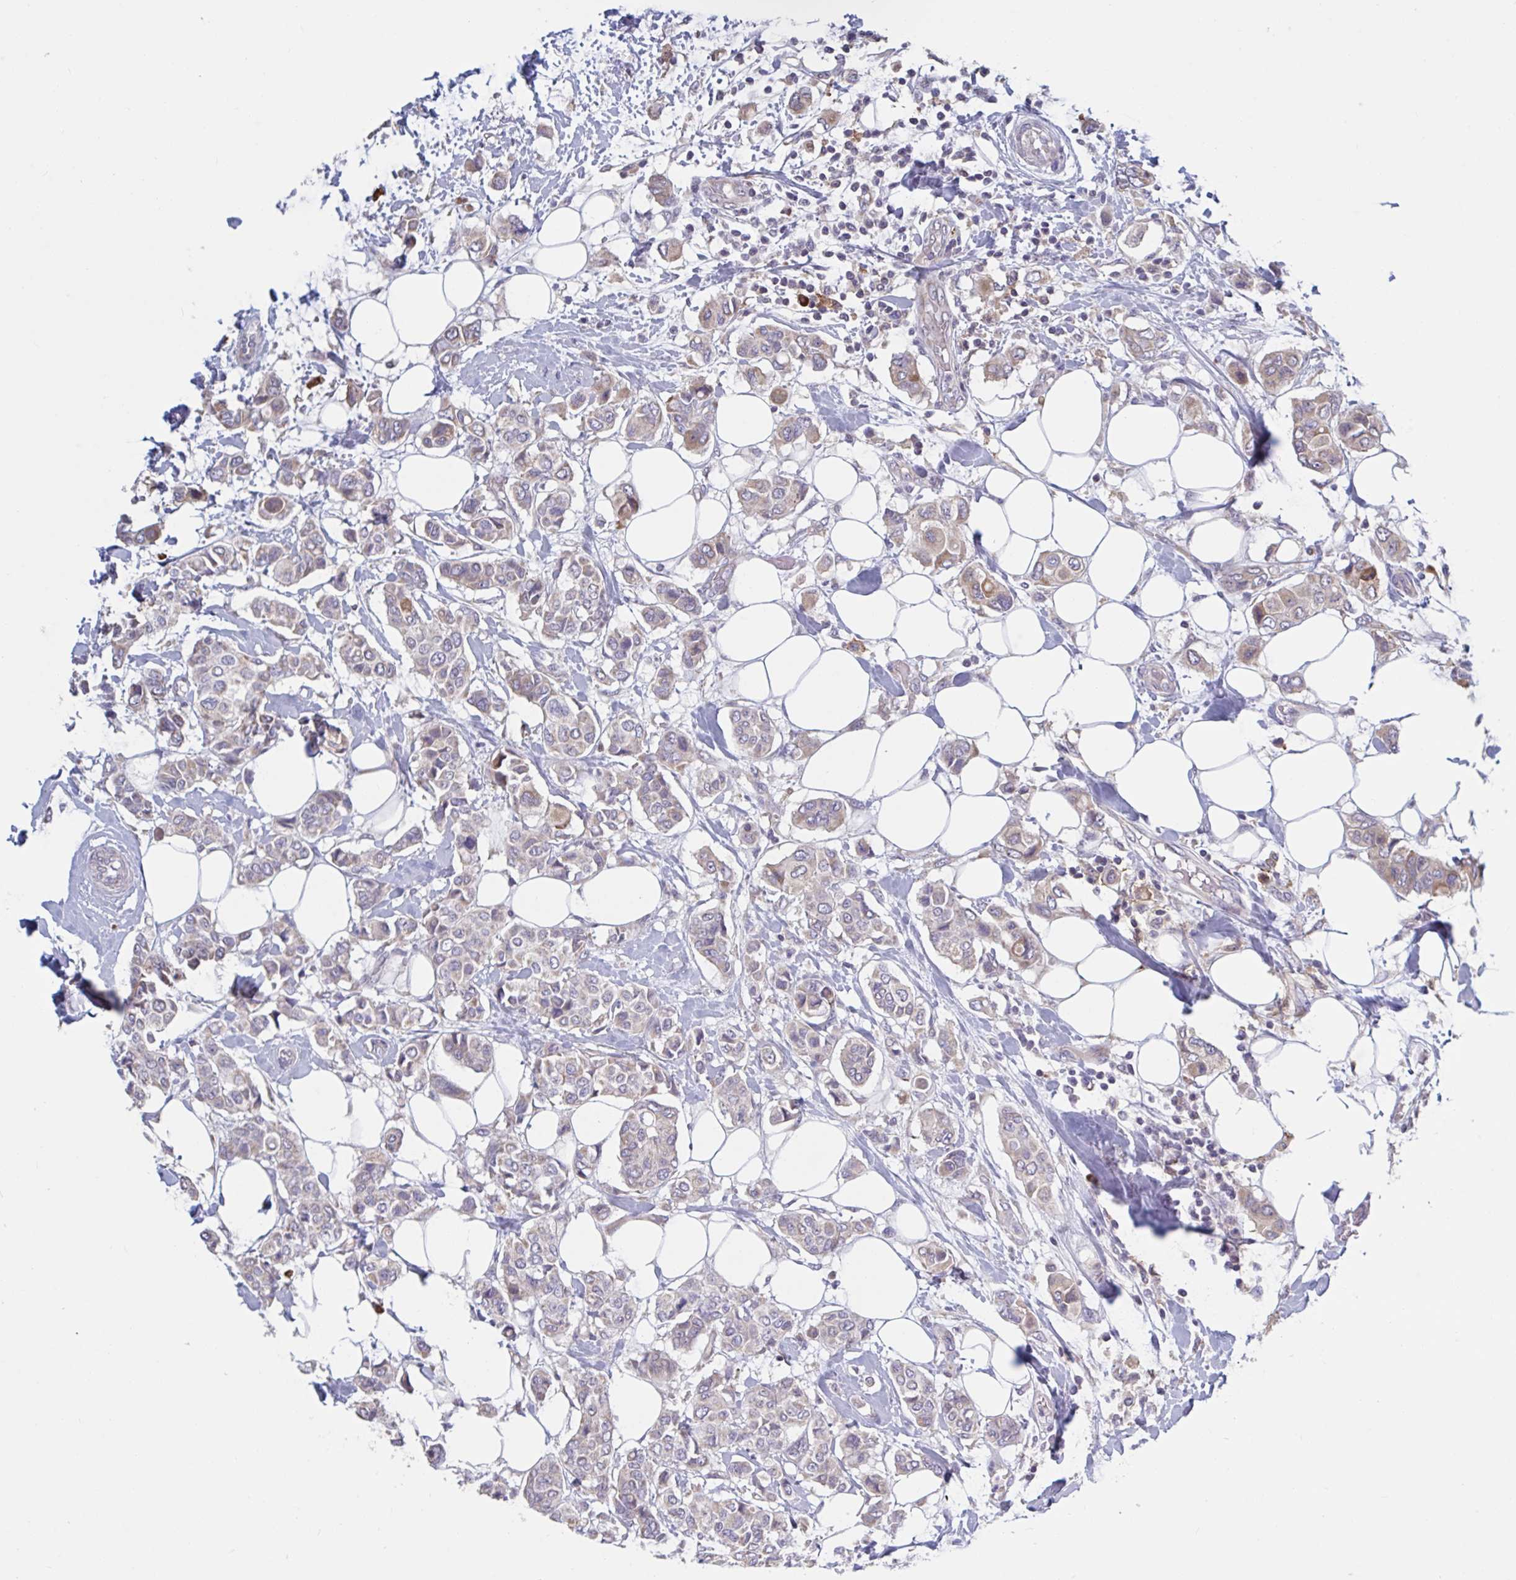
{"staining": {"intensity": "weak", "quantity": "<25%", "location": "cytoplasmic/membranous"}, "tissue": "breast cancer", "cell_type": "Tumor cells", "image_type": "cancer", "snomed": [{"axis": "morphology", "description": "Lobular carcinoma"}, {"axis": "topography", "description": "Breast"}], "caption": "Human breast cancer stained for a protein using immunohistochemistry (IHC) displays no staining in tumor cells.", "gene": "CD1E", "patient": {"sex": "female", "age": 51}}